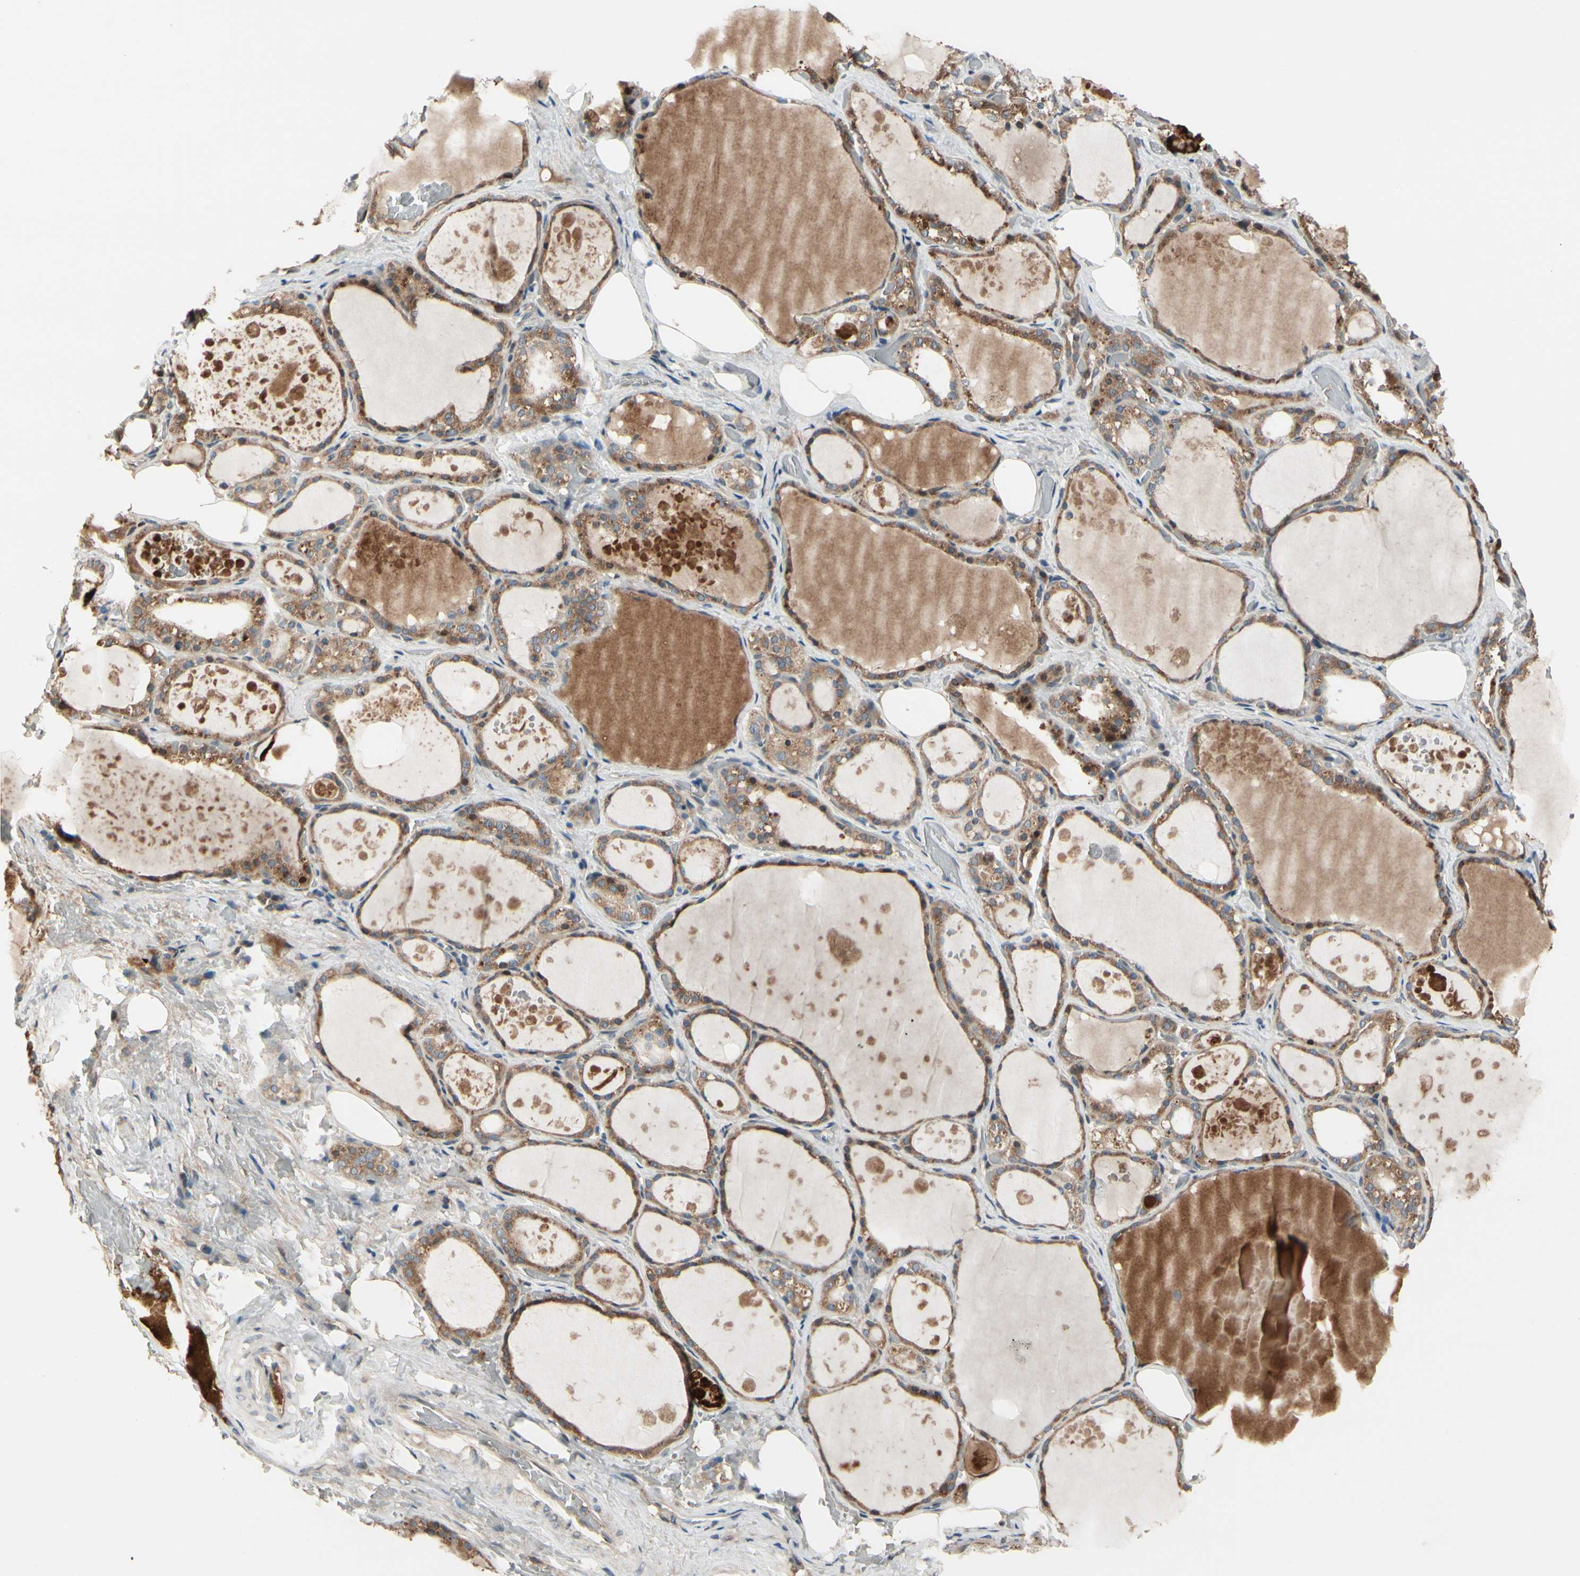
{"staining": {"intensity": "moderate", "quantity": ">75%", "location": "cytoplasmic/membranous"}, "tissue": "thyroid gland", "cell_type": "Glandular cells", "image_type": "normal", "snomed": [{"axis": "morphology", "description": "Normal tissue, NOS"}, {"axis": "topography", "description": "Thyroid gland"}], "caption": "Brown immunohistochemical staining in unremarkable thyroid gland demonstrates moderate cytoplasmic/membranous expression in approximately >75% of glandular cells. (DAB IHC, brown staining for protein, blue staining for nuclei).", "gene": "SNX29", "patient": {"sex": "male", "age": 61}}